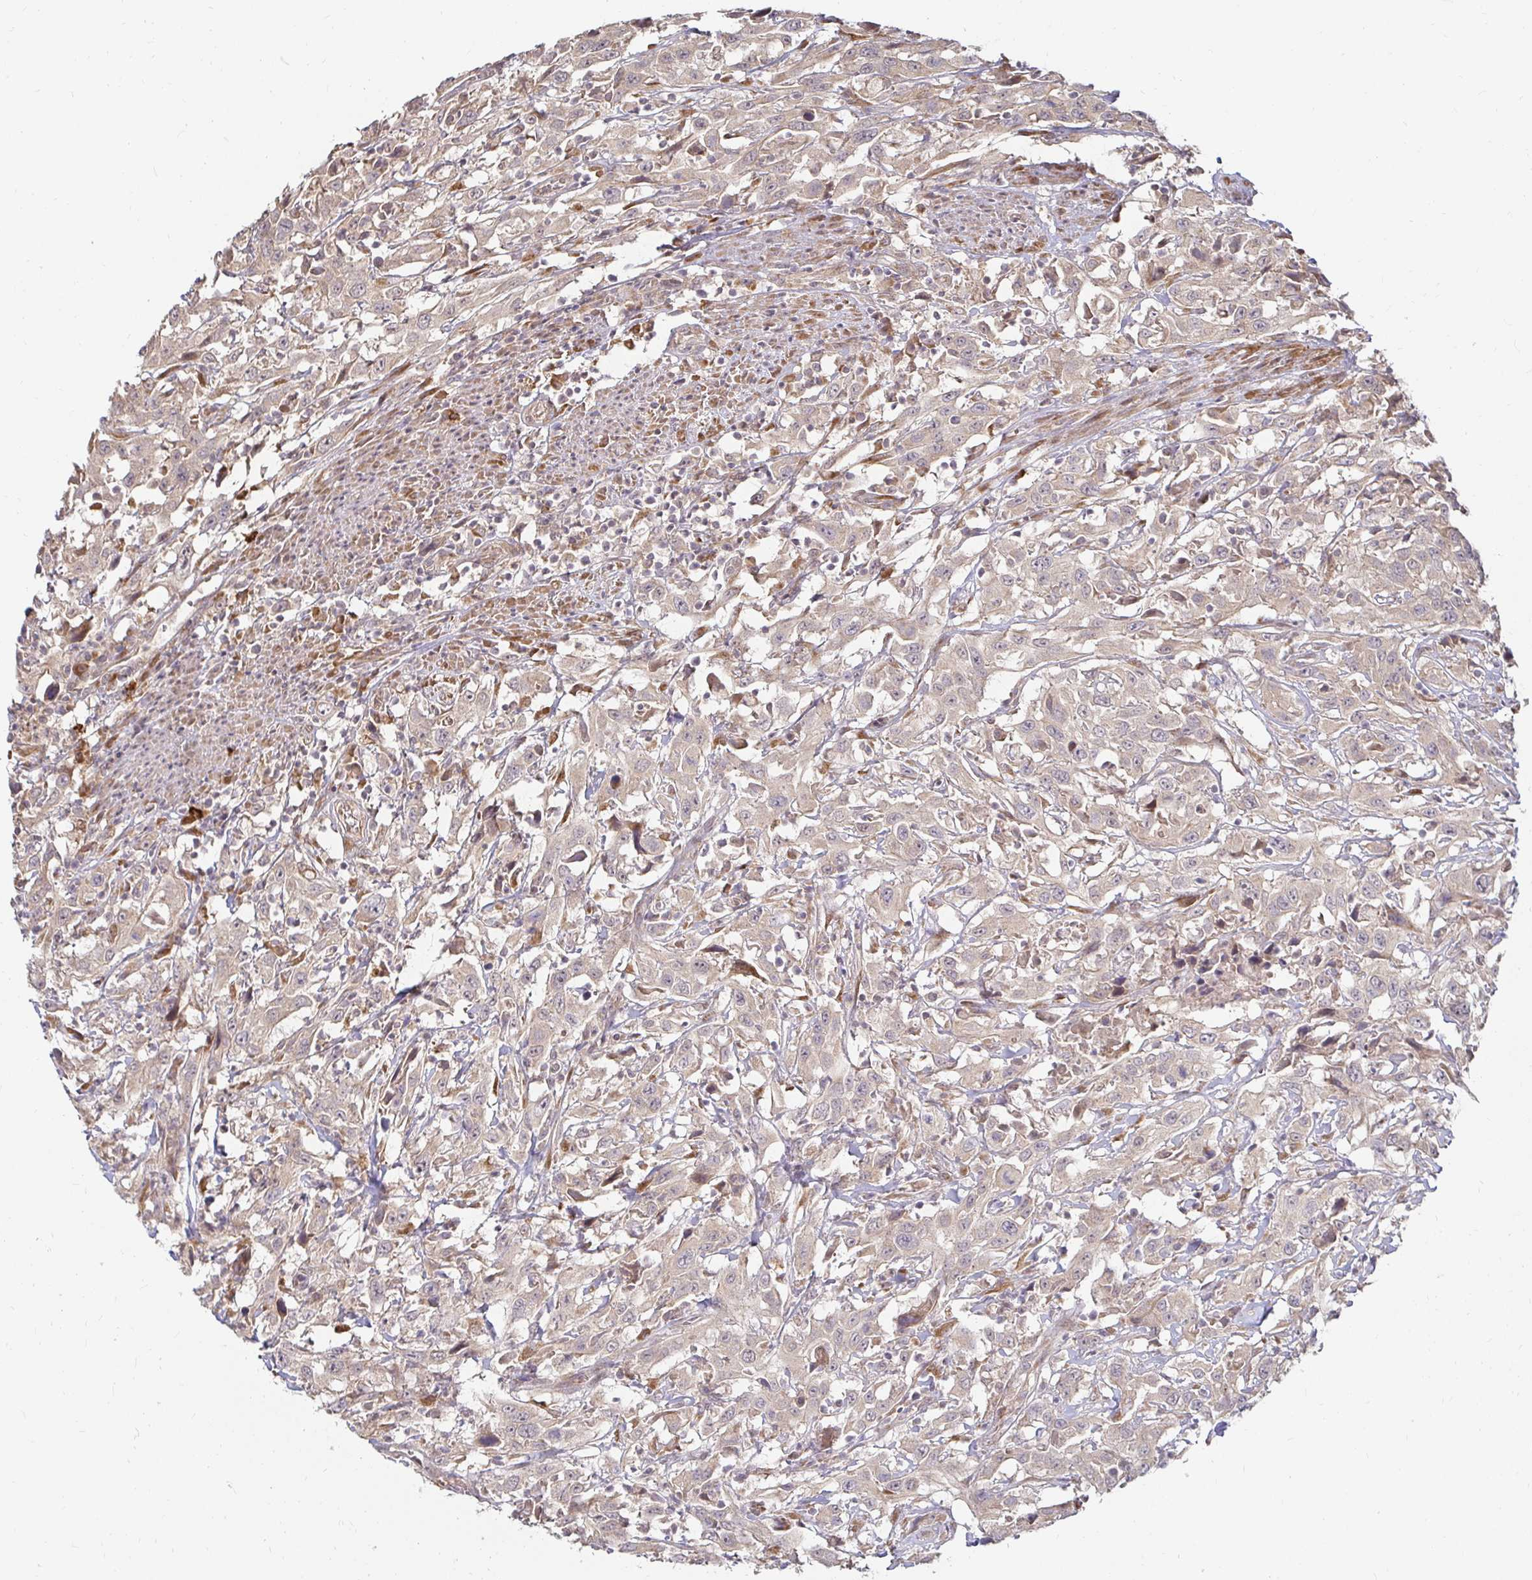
{"staining": {"intensity": "weak", "quantity": "25%-75%", "location": "cytoplasmic/membranous"}, "tissue": "urothelial cancer", "cell_type": "Tumor cells", "image_type": "cancer", "snomed": [{"axis": "morphology", "description": "Urothelial carcinoma, High grade"}, {"axis": "topography", "description": "Urinary bladder"}], "caption": "High-grade urothelial carcinoma was stained to show a protein in brown. There is low levels of weak cytoplasmic/membranous staining in about 25%-75% of tumor cells.", "gene": "CAST", "patient": {"sex": "male", "age": 61}}